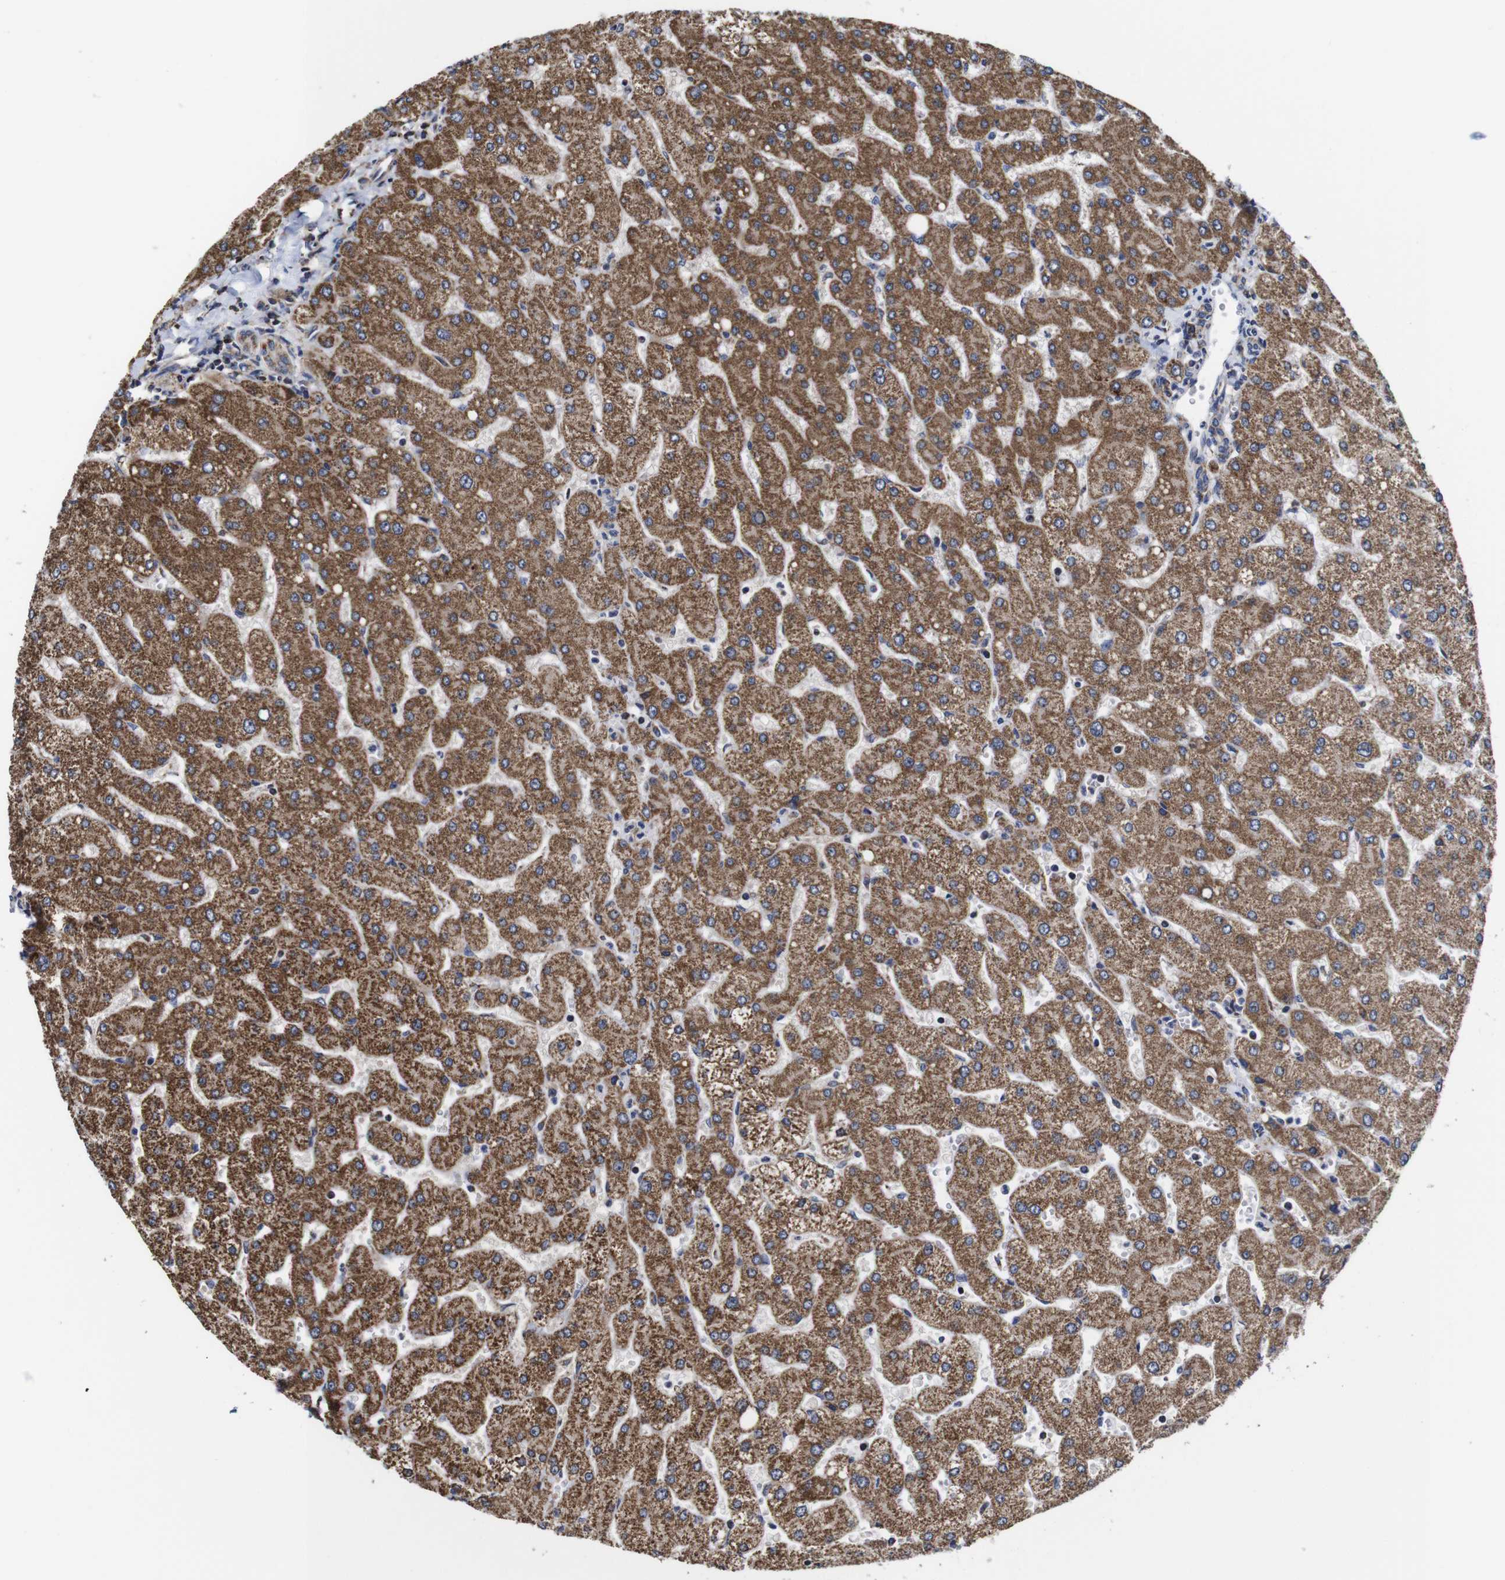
{"staining": {"intensity": "moderate", "quantity": ">75%", "location": "cytoplasmic/membranous"}, "tissue": "liver", "cell_type": "Cholangiocytes", "image_type": "normal", "snomed": [{"axis": "morphology", "description": "Normal tissue, NOS"}, {"axis": "topography", "description": "Liver"}], "caption": "Immunohistochemical staining of normal liver displays moderate cytoplasmic/membranous protein staining in approximately >75% of cholangiocytes.", "gene": "C17orf80", "patient": {"sex": "male", "age": 55}}